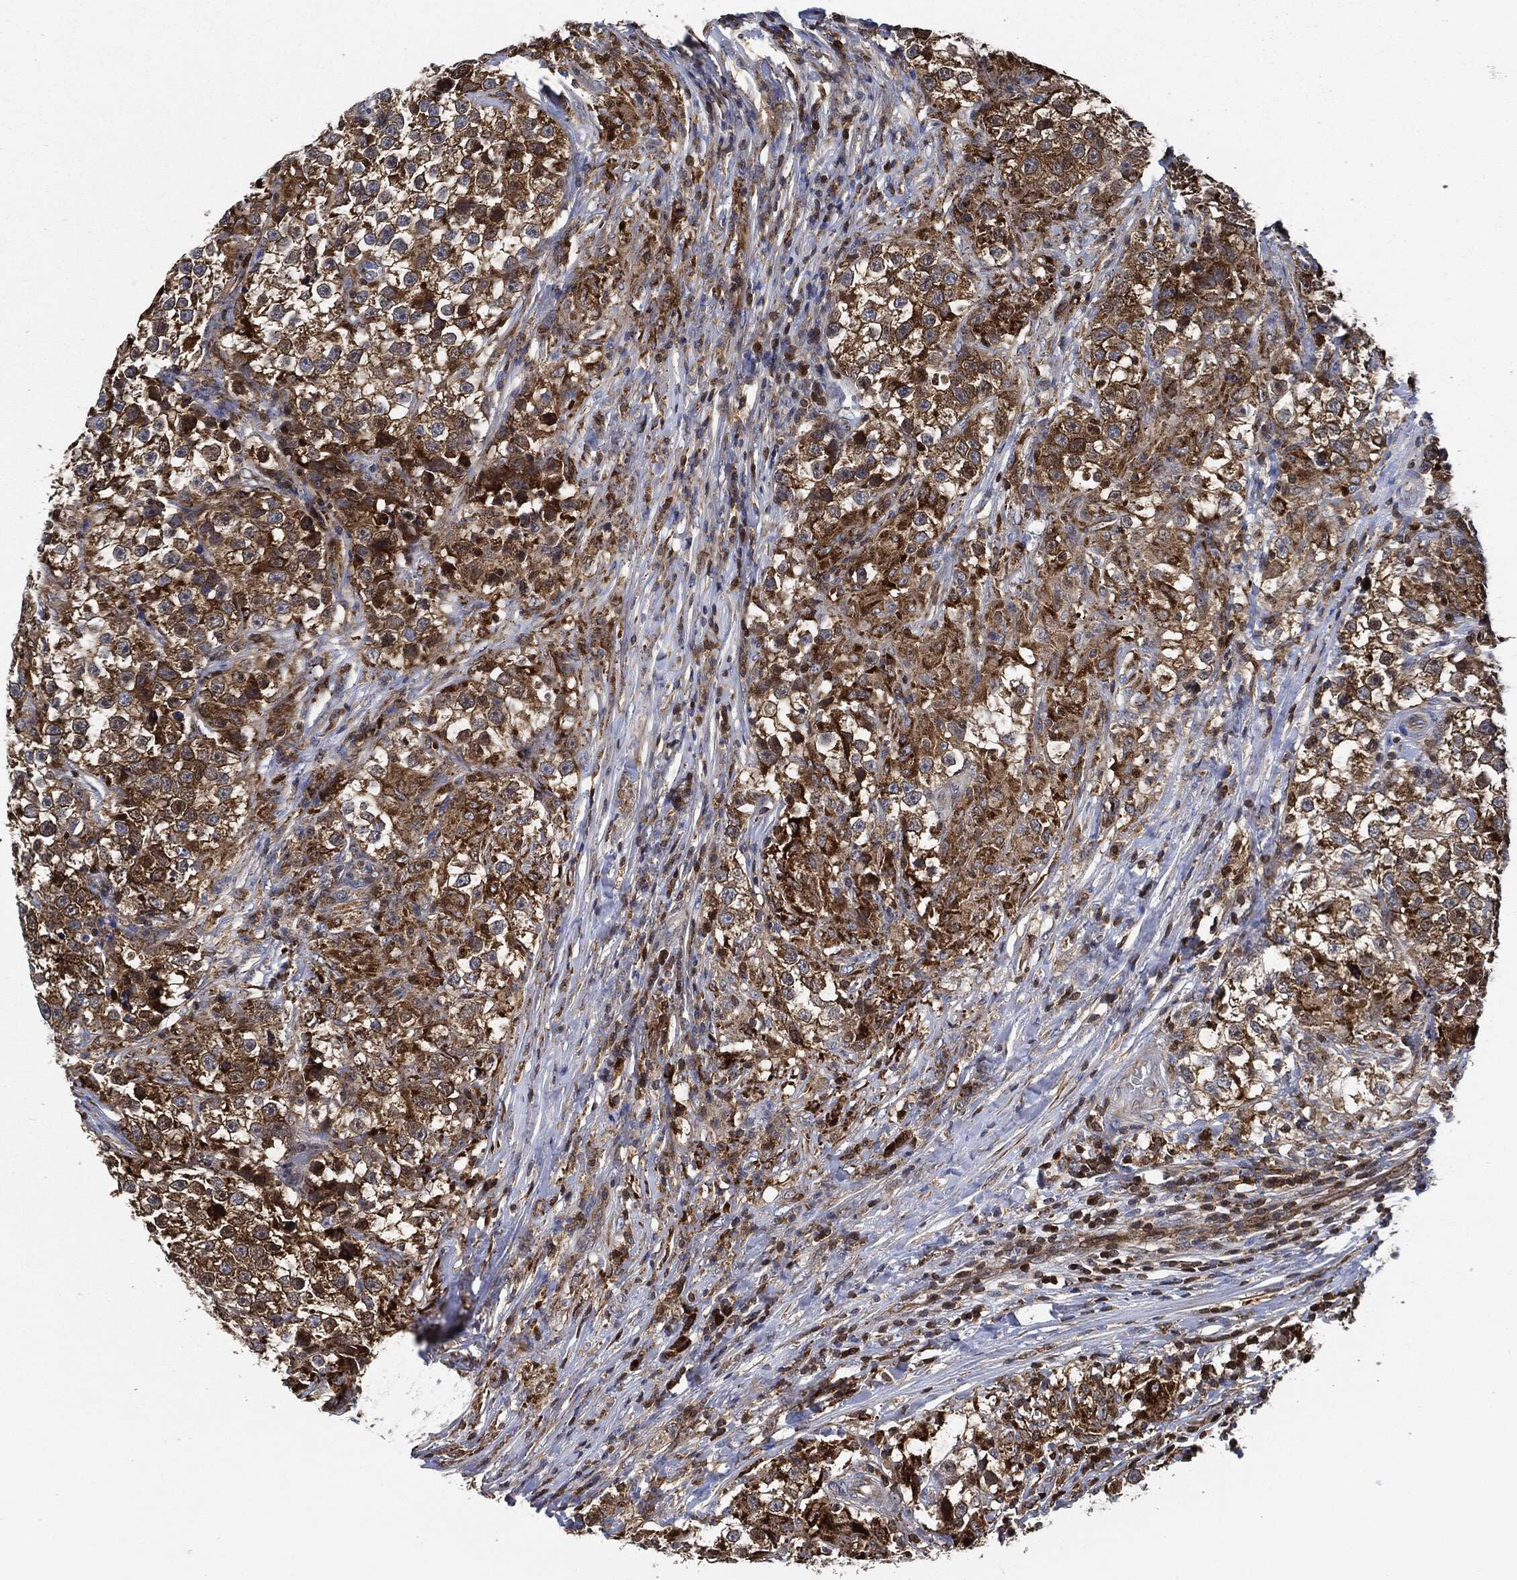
{"staining": {"intensity": "strong", "quantity": "25%-75%", "location": "cytoplasmic/membranous"}, "tissue": "testis cancer", "cell_type": "Tumor cells", "image_type": "cancer", "snomed": [{"axis": "morphology", "description": "Seminoma, NOS"}, {"axis": "topography", "description": "Testis"}], "caption": "Approximately 25%-75% of tumor cells in human testis cancer reveal strong cytoplasmic/membranous protein staining as visualized by brown immunohistochemical staining.", "gene": "PRDX2", "patient": {"sex": "male", "age": 46}}